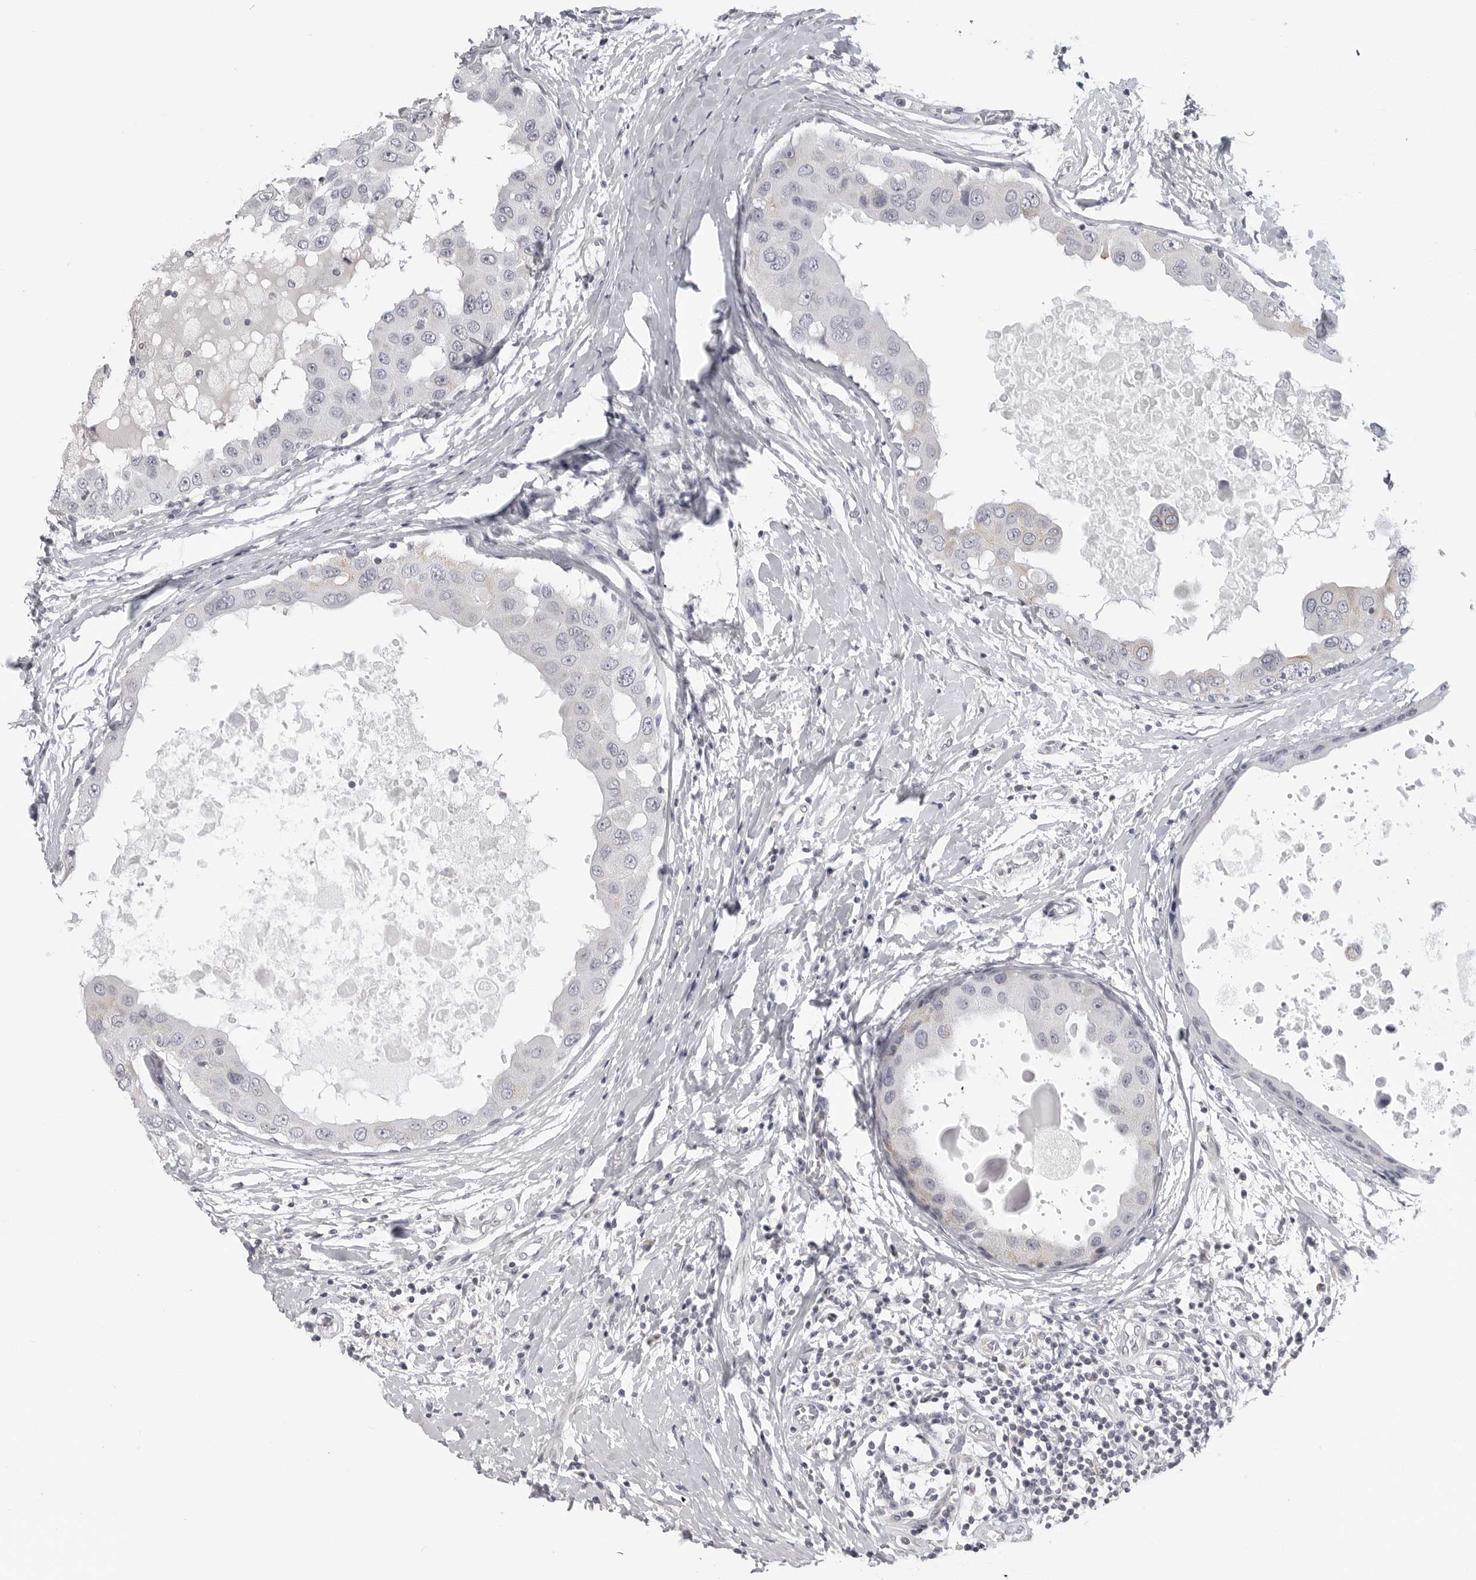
{"staining": {"intensity": "negative", "quantity": "none", "location": "none"}, "tissue": "breast cancer", "cell_type": "Tumor cells", "image_type": "cancer", "snomed": [{"axis": "morphology", "description": "Duct carcinoma"}, {"axis": "topography", "description": "Breast"}], "caption": "The immunohistochemistry photomicrograph has no significant positivity in tumor cells of breast cancer tissue.", "gene": "MAP7D1", "patient": {"sex": "female", "age": 27}}